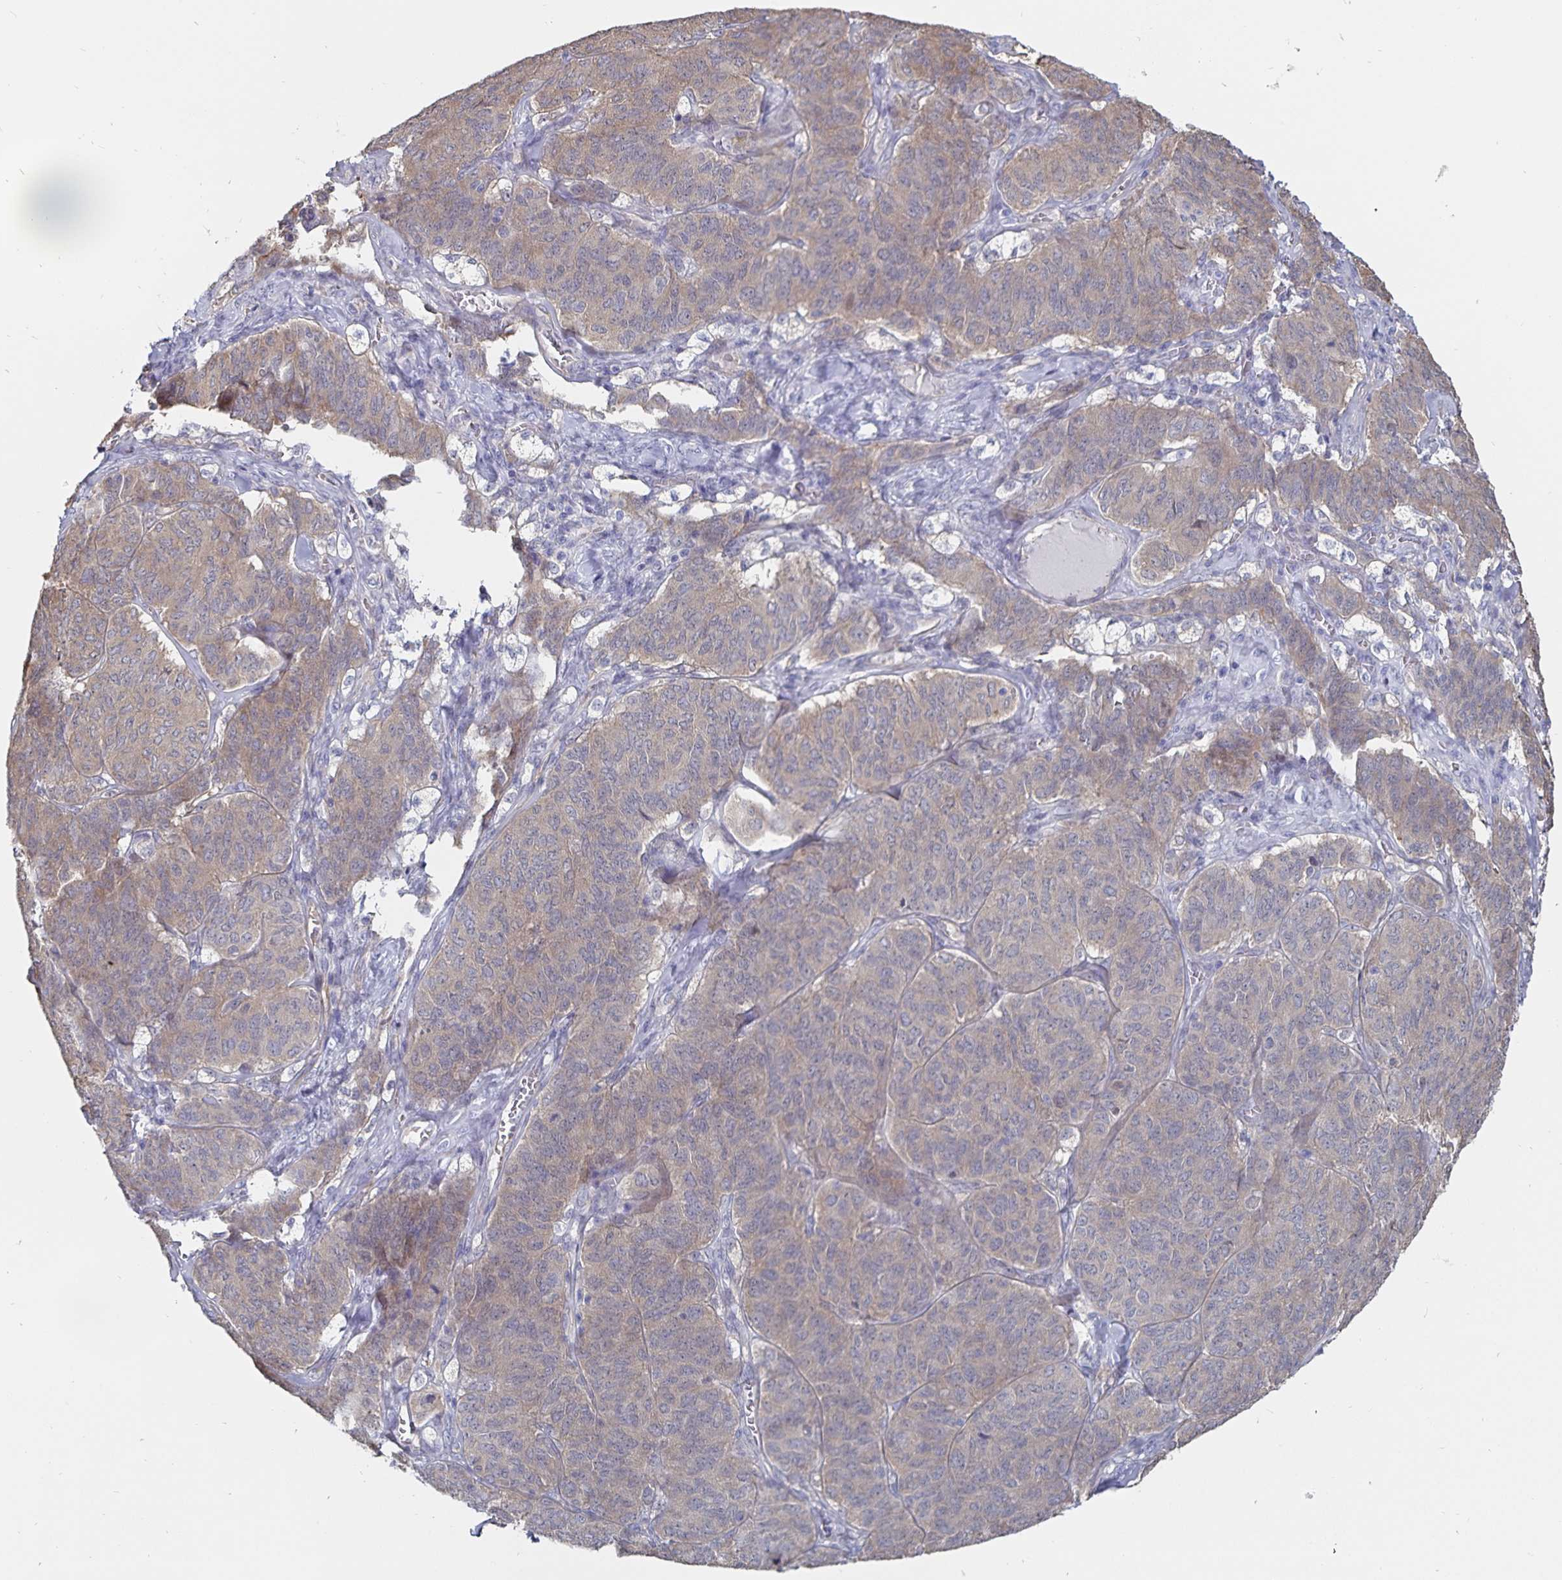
{"staining": {"intensity": "weak", "quantity": "25%-75%", "location": "cytoplasmic/membranous"}, "tissue": "ovarian cancer", "cell_type": "Tumor cells", "image_type": "cancer", "snomed": [{"axis": "morphology", "description": "Carcinoma, endometroid"}, {"axis": "topography", "description": "Ovary"}], "caption": "Immunohistochemical staining of human ovarian cancer exhibits low levels of weak cytoplasmic/membranous positivity in about 25%-75% of tumor cells.", "gene": "SSTR1", "patient": {"sex": "female", "age": 80}}